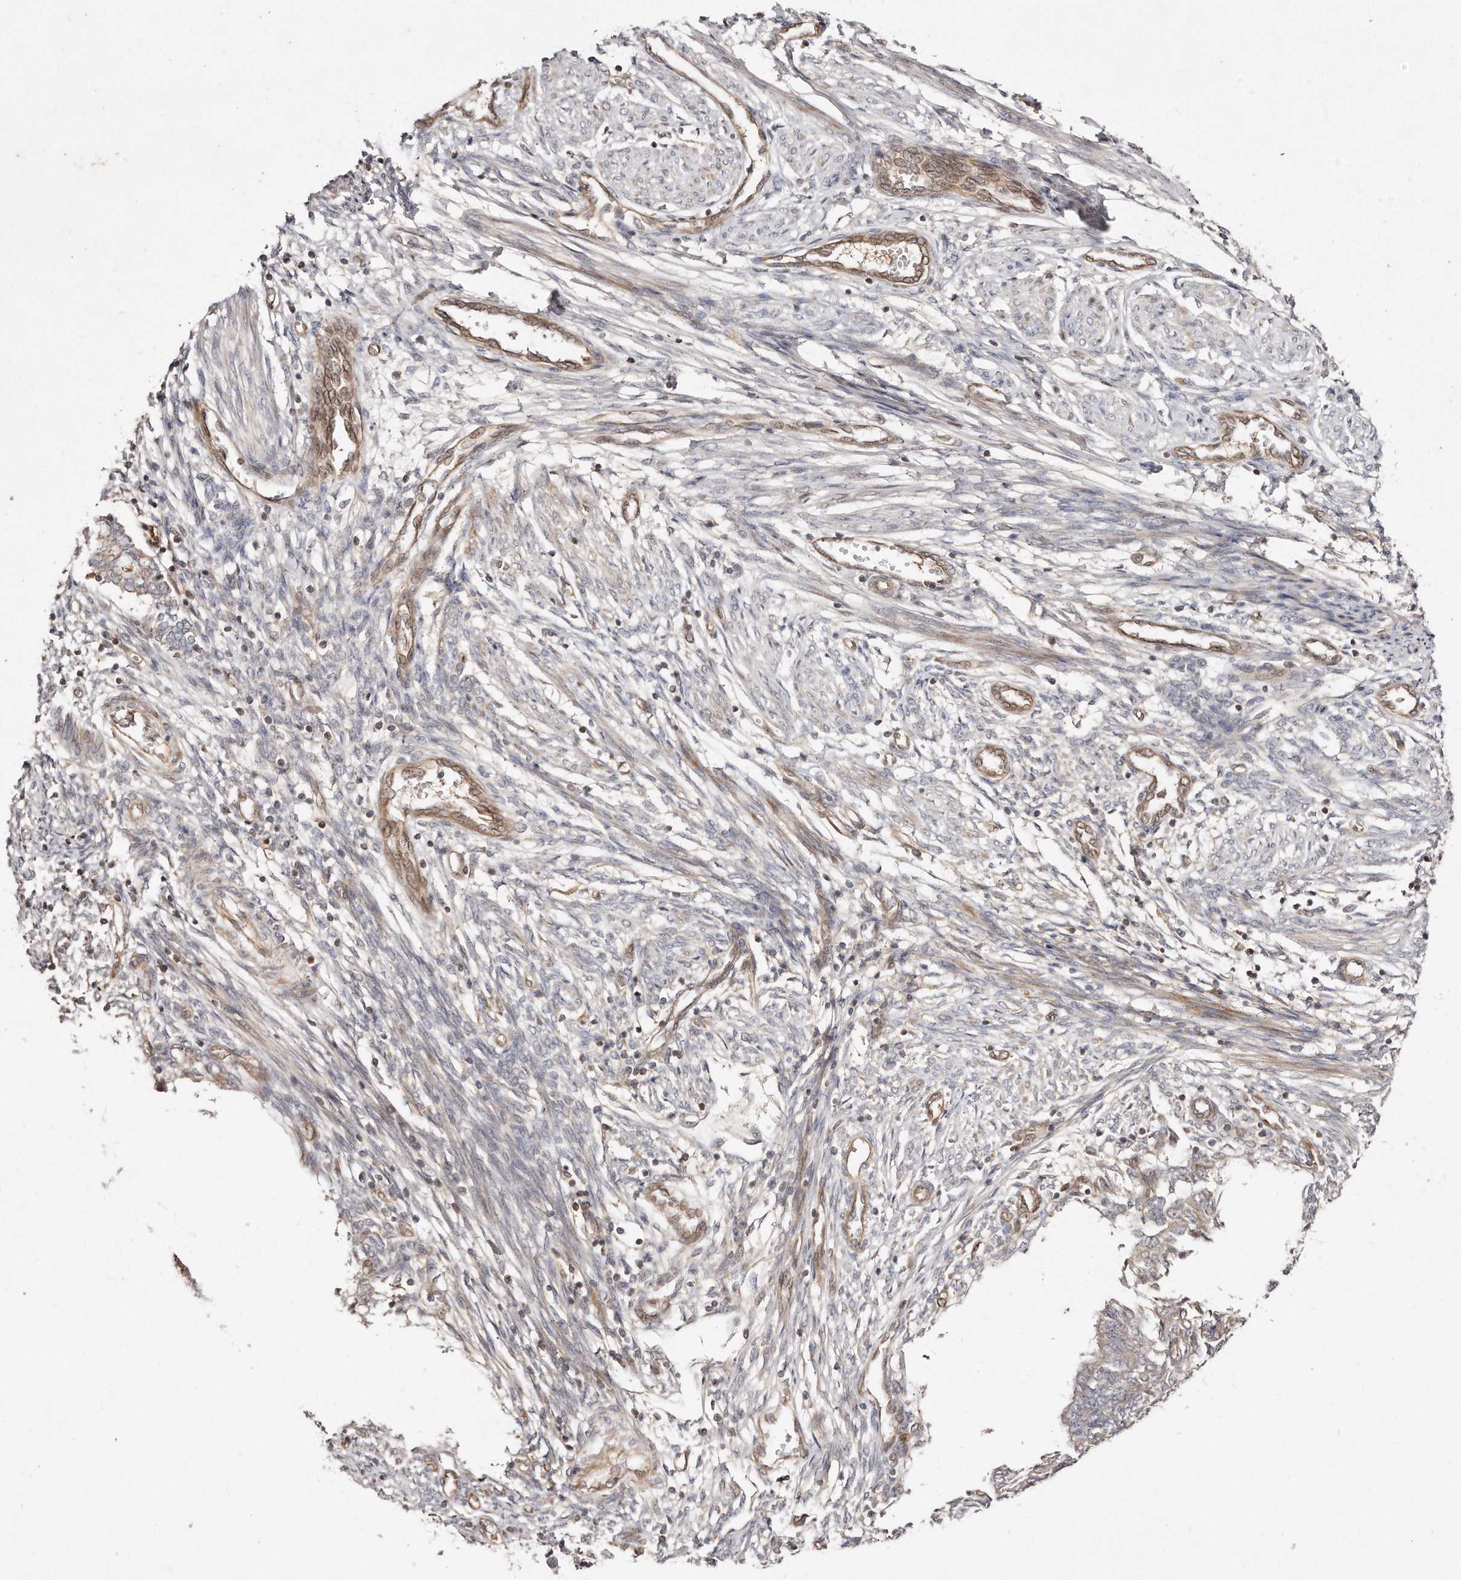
{"staining": {"intensity": "negative", "quantity": "none", "location": "none"}, "tissue": "endometrial cancer", "cell_type": "Tumor cells", "image_type": "cancer", "snomed": [{"axis": "morphology", "description": "Adenocarcinoma, NOS"}, {"axis": "topography", "description": "Endometrium"}], "caption": "An image of endometrial adenocarcinoma stained for a protein demonstrates no brown staining in tumor cells. Brightfield microscopy of immunohistochemistry (IHC) stained with DAB (3,3'-diaminobenzidine) (brown) and hematoxylin (blue), captured at high magnification.", "gene": "GBP4", "patient": {"sex": "female", "age": 32}}